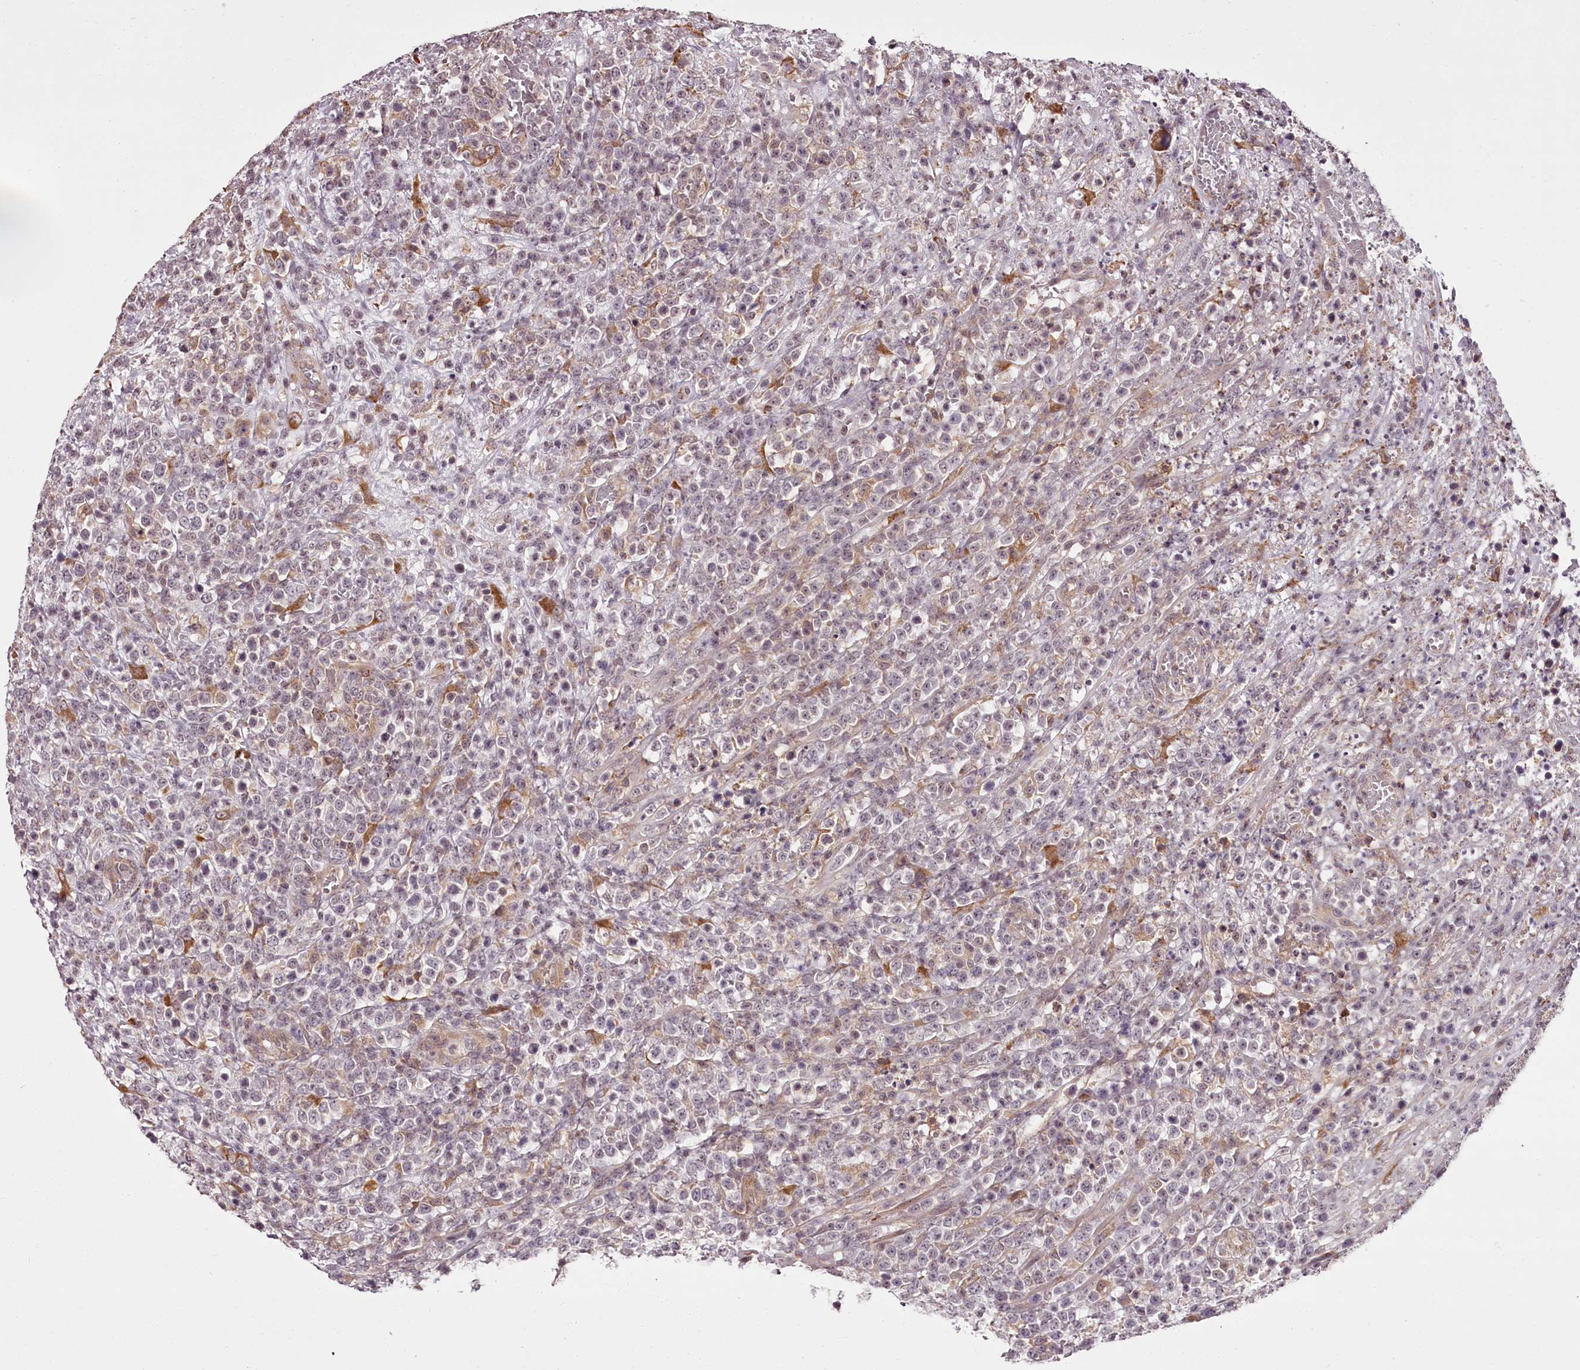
{"staining": {"intensity": "negative", "quantity": "none", "location": "none"}, "tissue": "lymphoma", "cell_type": "Tumor cells", "image_type": "cancer", "snomed": [{"axis": "morphology", "description": "Malignant lymphoma, non-Hodgkin's type, High grade"}, {"axis": "topography", "description": "Colon"}], "caption": "A micrograph of human lymphoma is negative for staining in tumor cells.", "gene": "CCDC92", "patient": {"sex": "female", "age": 53}}